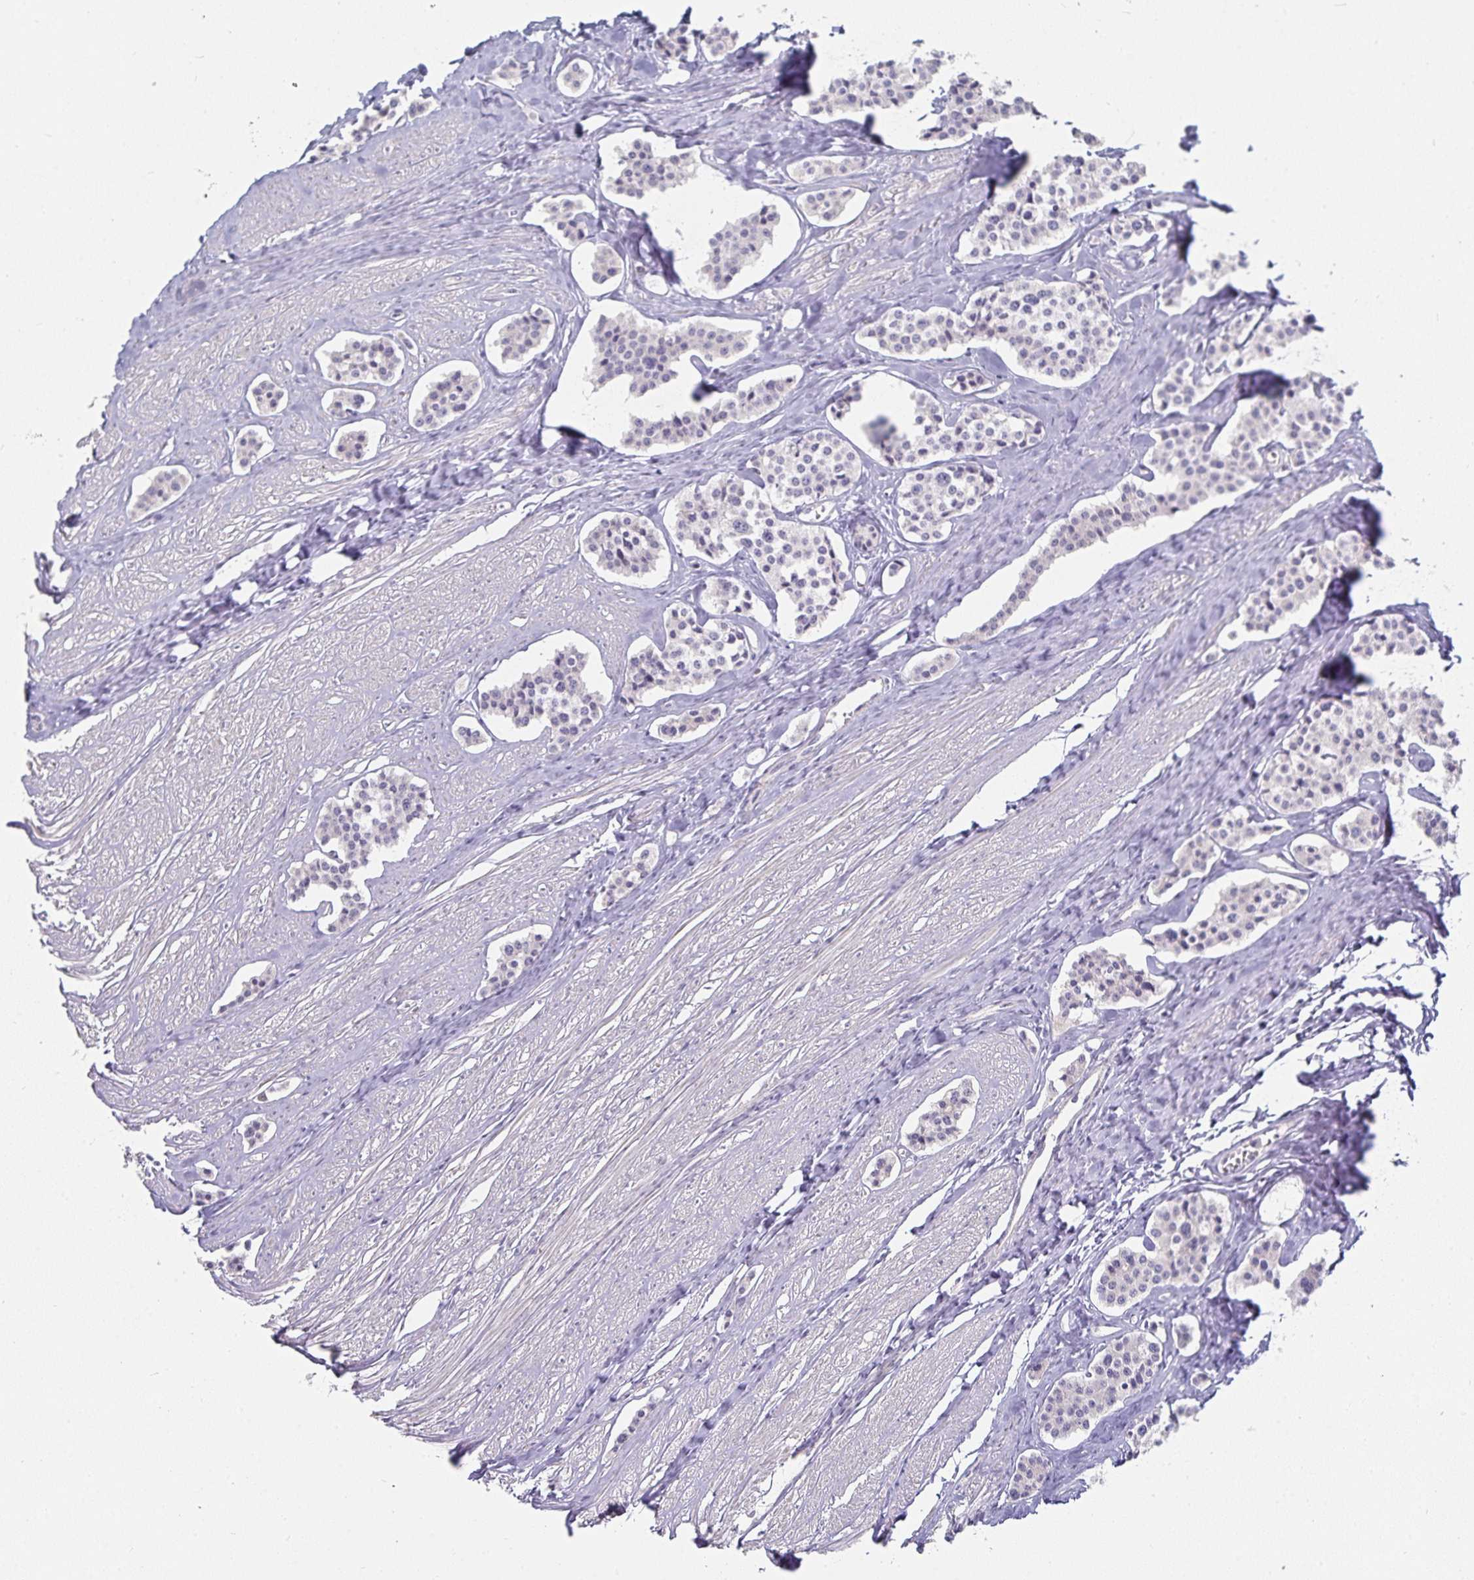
{"staining": {"intensity": "negative", "quantity": "none", "location": "none"}, "tissue": "carcinoid", "cell_type": "Tumor cells", "image_type": "cancer", "snomed": [{"axis": "morphology", "description": "Carcinoid, malignant, NOS"}, {"axis": "topography", "description": "Small intestine"}], "caption": "The IHC photomicrograph has no significant staining in tumor cells of carcinoid tissue. Nuclei are stained in blue.", "gene": "GATA3", "patient": {"sex": "male", "age": 60}}